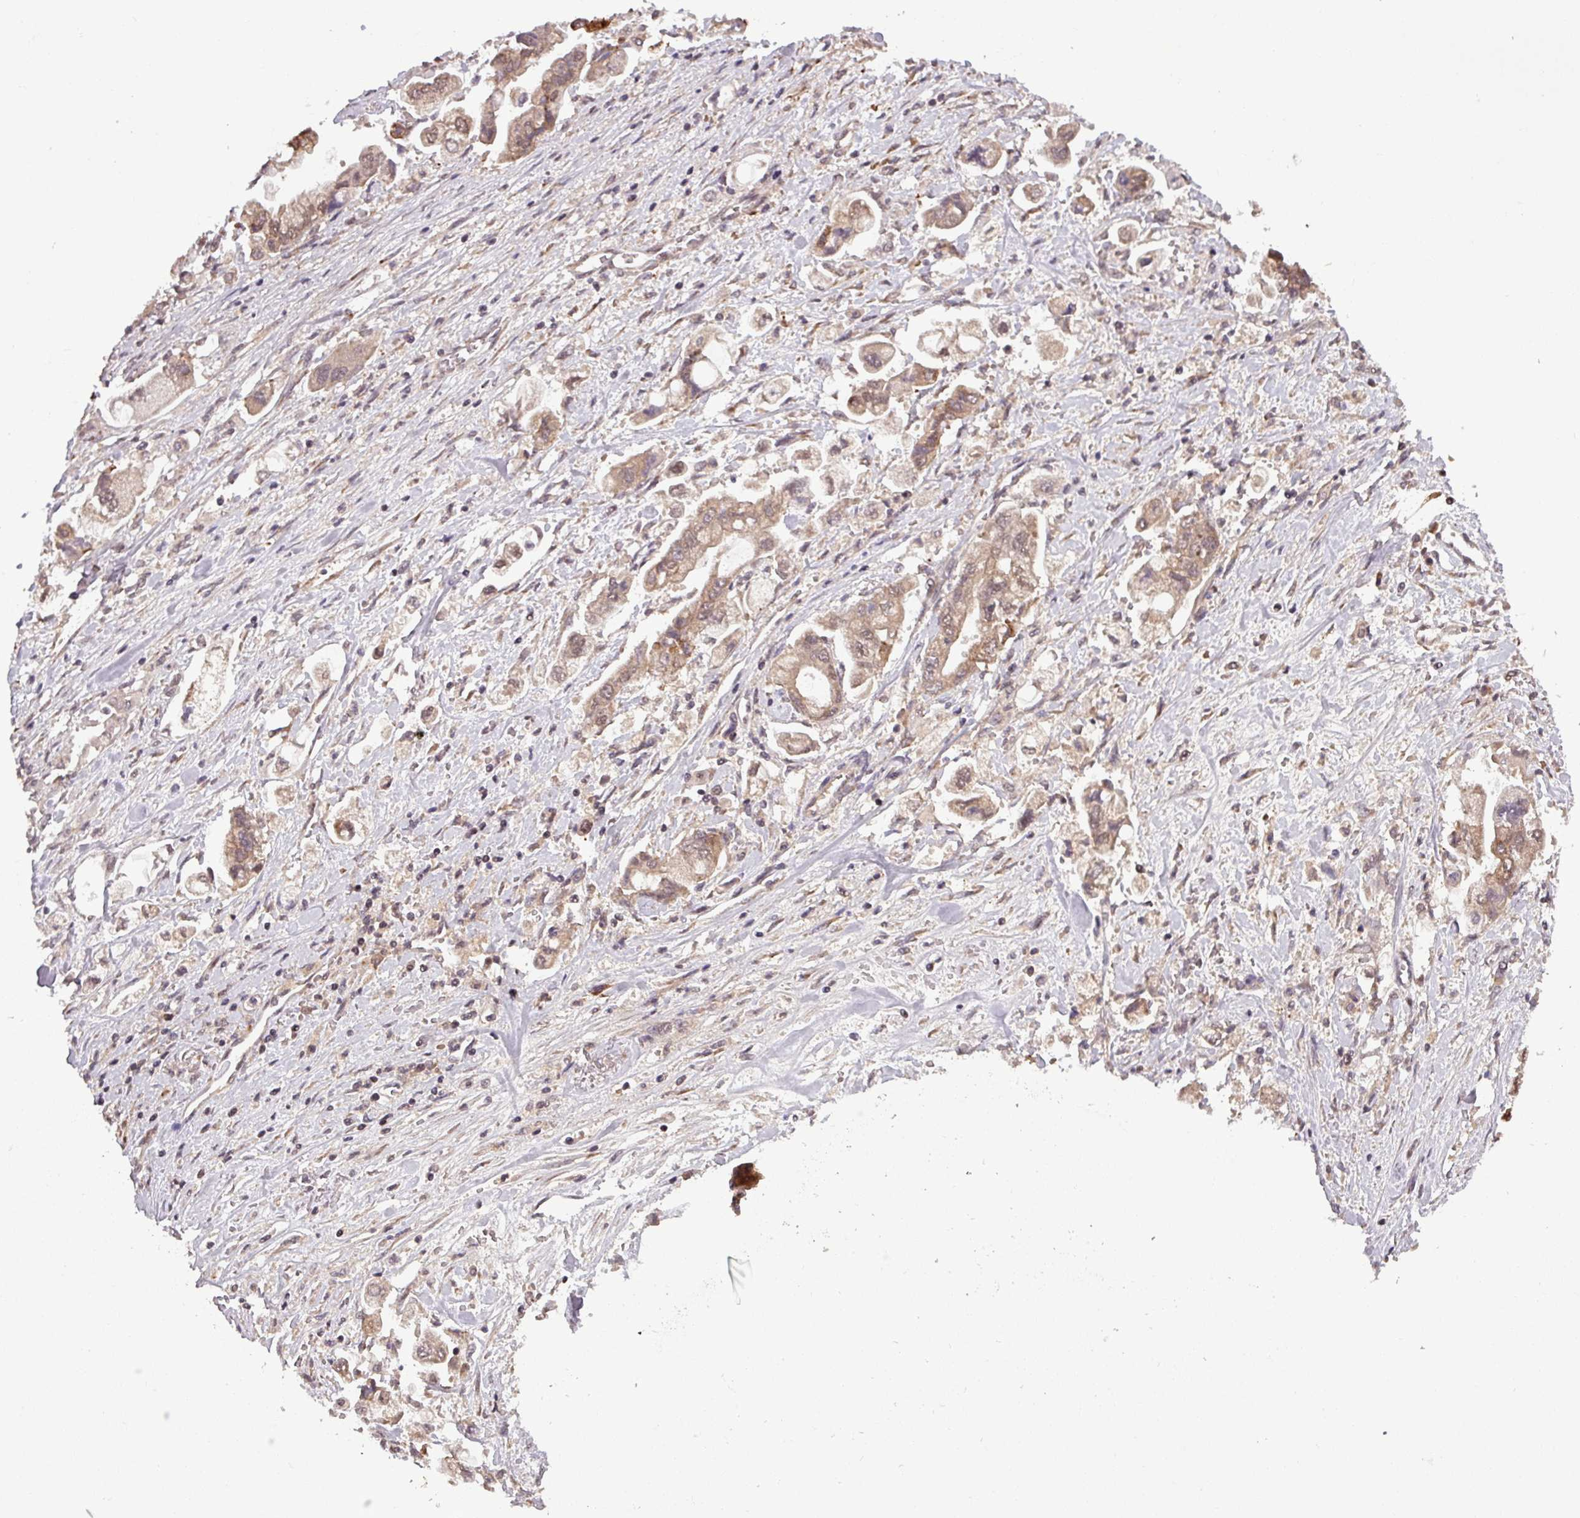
{"staining": {"intensity": "weak", "quantity": ">75%", "location": "cytoplasmic/membranous,nuclear"}, "tissue": "stomach cancer", "cell_type": "Tumor cells", "image_type": "cancer", "snomed": [{"axis": "morphology", "description": "Adenocarcinoma, NOS"}, {"axis": "topography", "description": "Stomach"}], "caption": "Brown immunohistochemical staining in stomach adenocarcinoma reveals weak cytoplasmic/membranous and nuclear expression in about >75% of tumor cells.", "gene": "NOB1", "patient": {"sex": "male", "age": 62}}